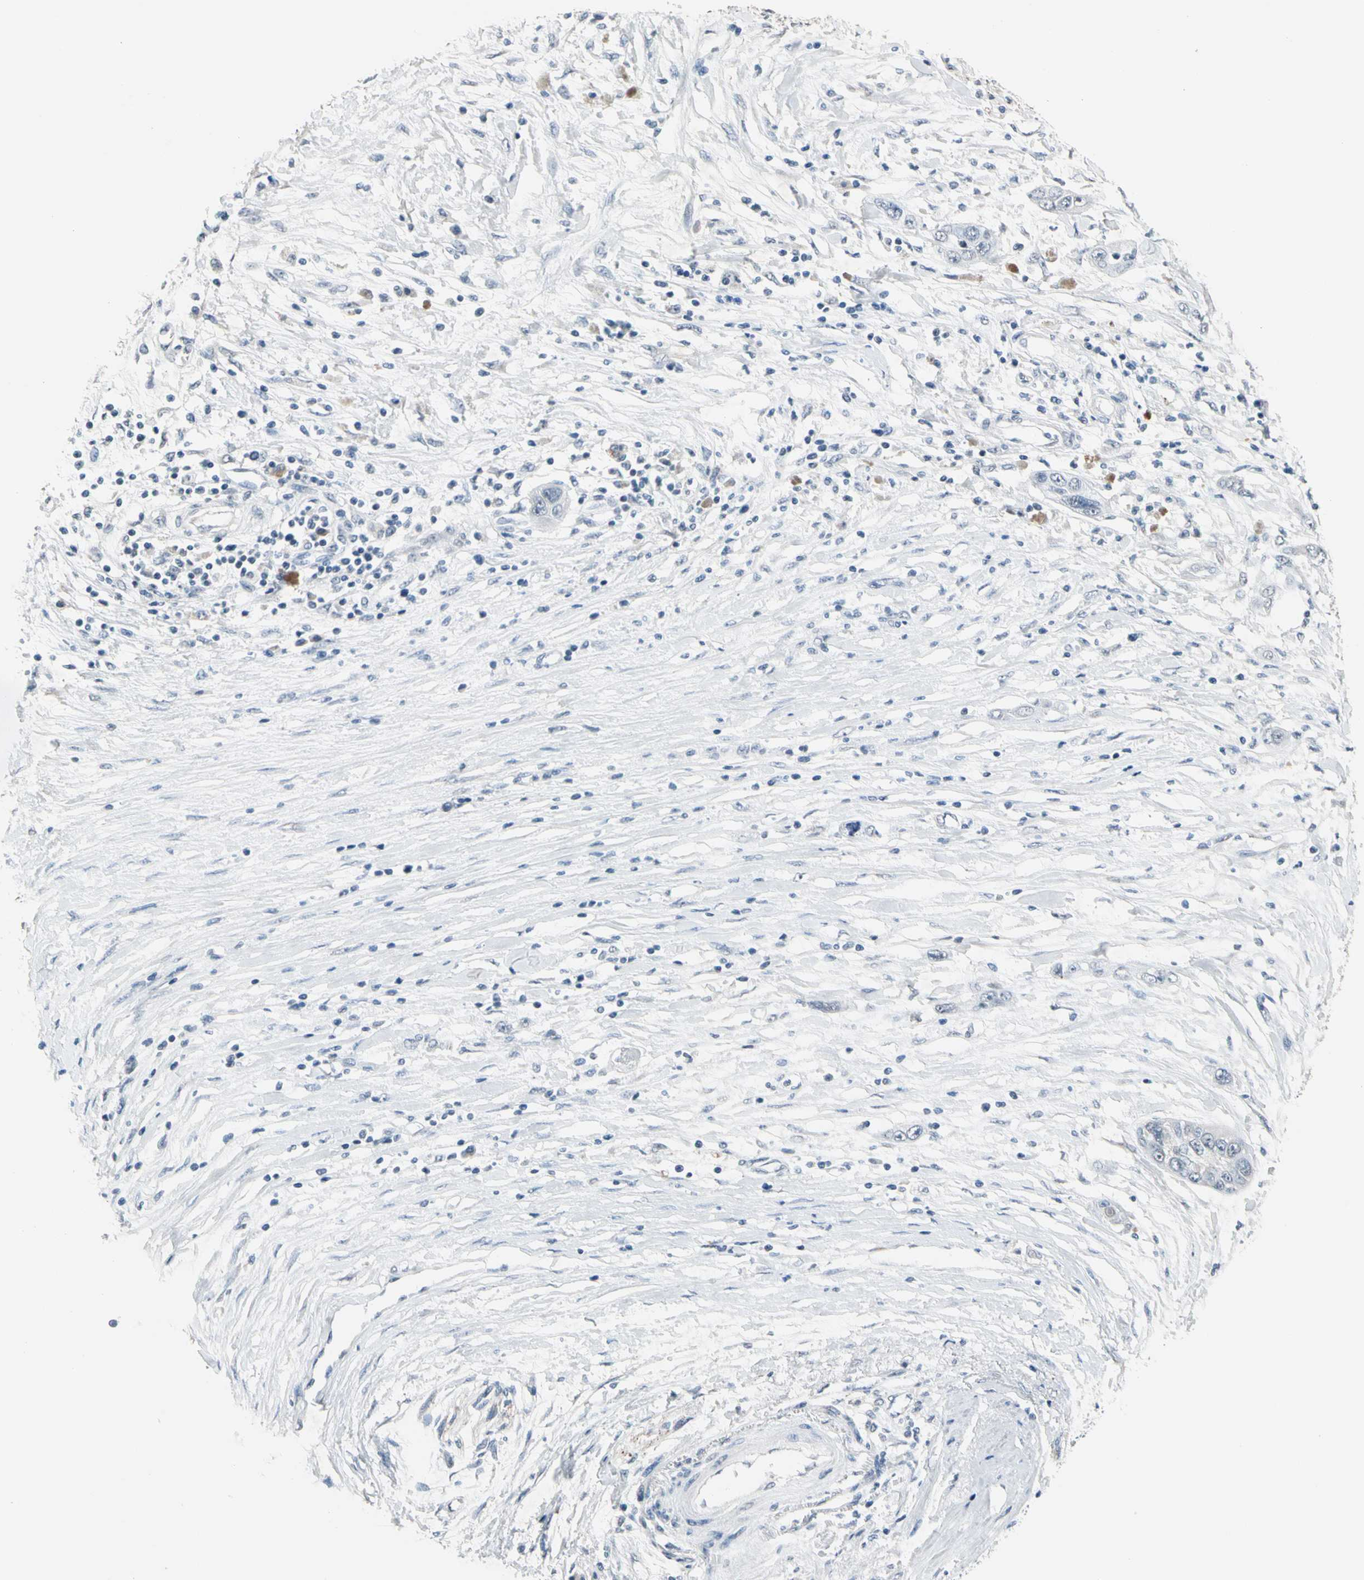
{"staining": {"intensity": "negative", "quantity": "none", "location": "none"}, "tissue": "pancreatic cancer", "cell_type": "Tumor cells", "image_type": "cancer", "snomed": [{"axis": "morphology", "description": "Adenocarcinoma, NOS"}, {"axis": "topography", "description": "Pancreas"}], "caption": "Immunohistochemistry (IHC) micrograph of human adenocarcinoma (pancreatic) stained for a protein (brown), which shows no positivity in tumor cells.", "gene": "SV2A", "patient": {"sex": "female", "age": 70}}